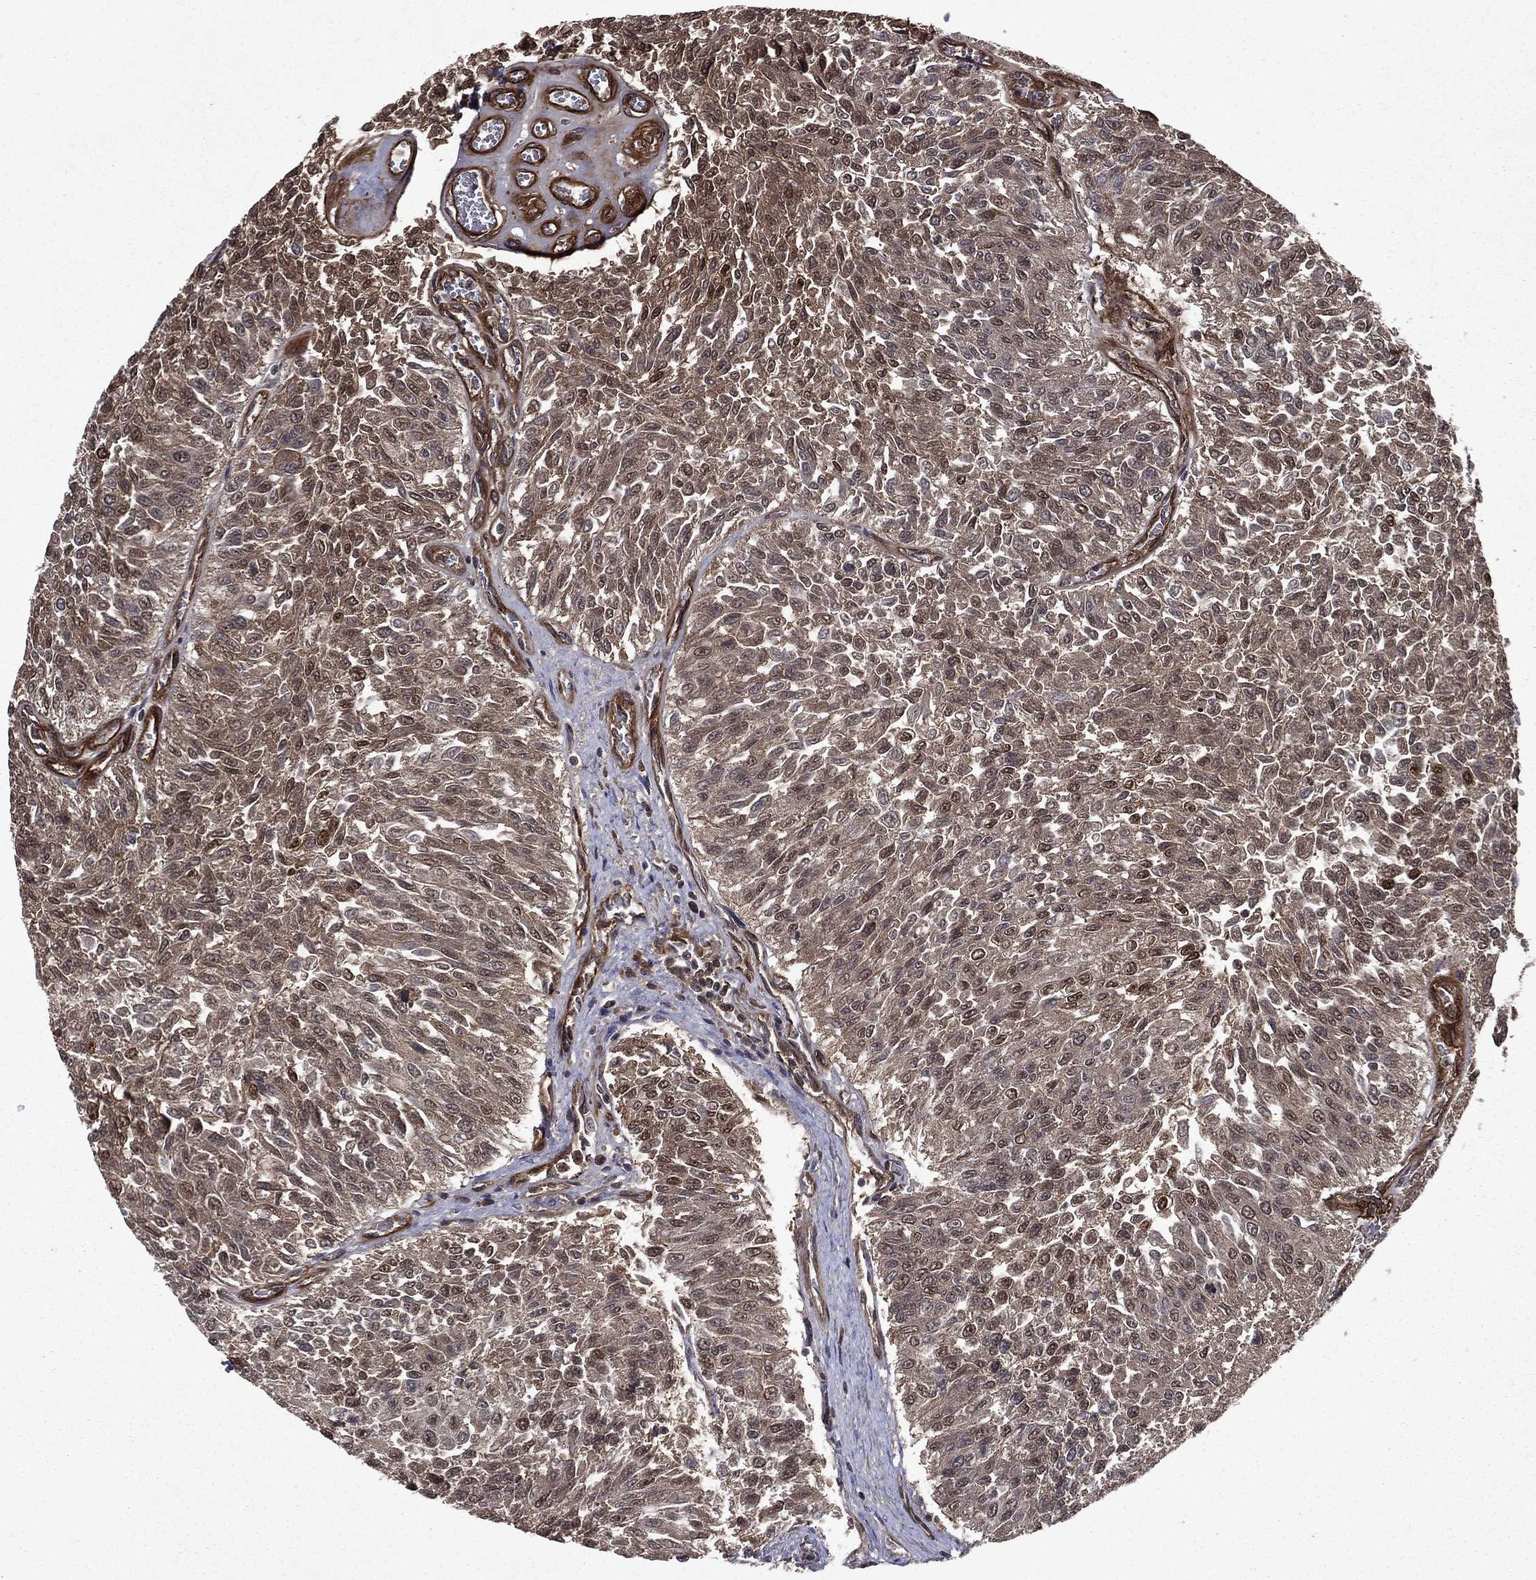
{"staining": {"intensity": "moderate", "quantity": "<25%", "location": "nuclear"}, "tissue": "urothelial cancer", "cell_type": "Tumor cells", "image_type": "cancer", "snomed": [{"axis": "morphology", "description": "Urothelial carcinoma, Low grade"}, {"axis": "topography", "description": "Urinary bladder"}], "caption": "Immunohistochemistry (IHC) photomicrograph of human urothelial cancer stained for a protein (brown), which displays low levels of moderate nuclear staining in approximately <25% of tumor cells.", "gene": "FGD1", "patient": {"sex": "male", "age": 78}}